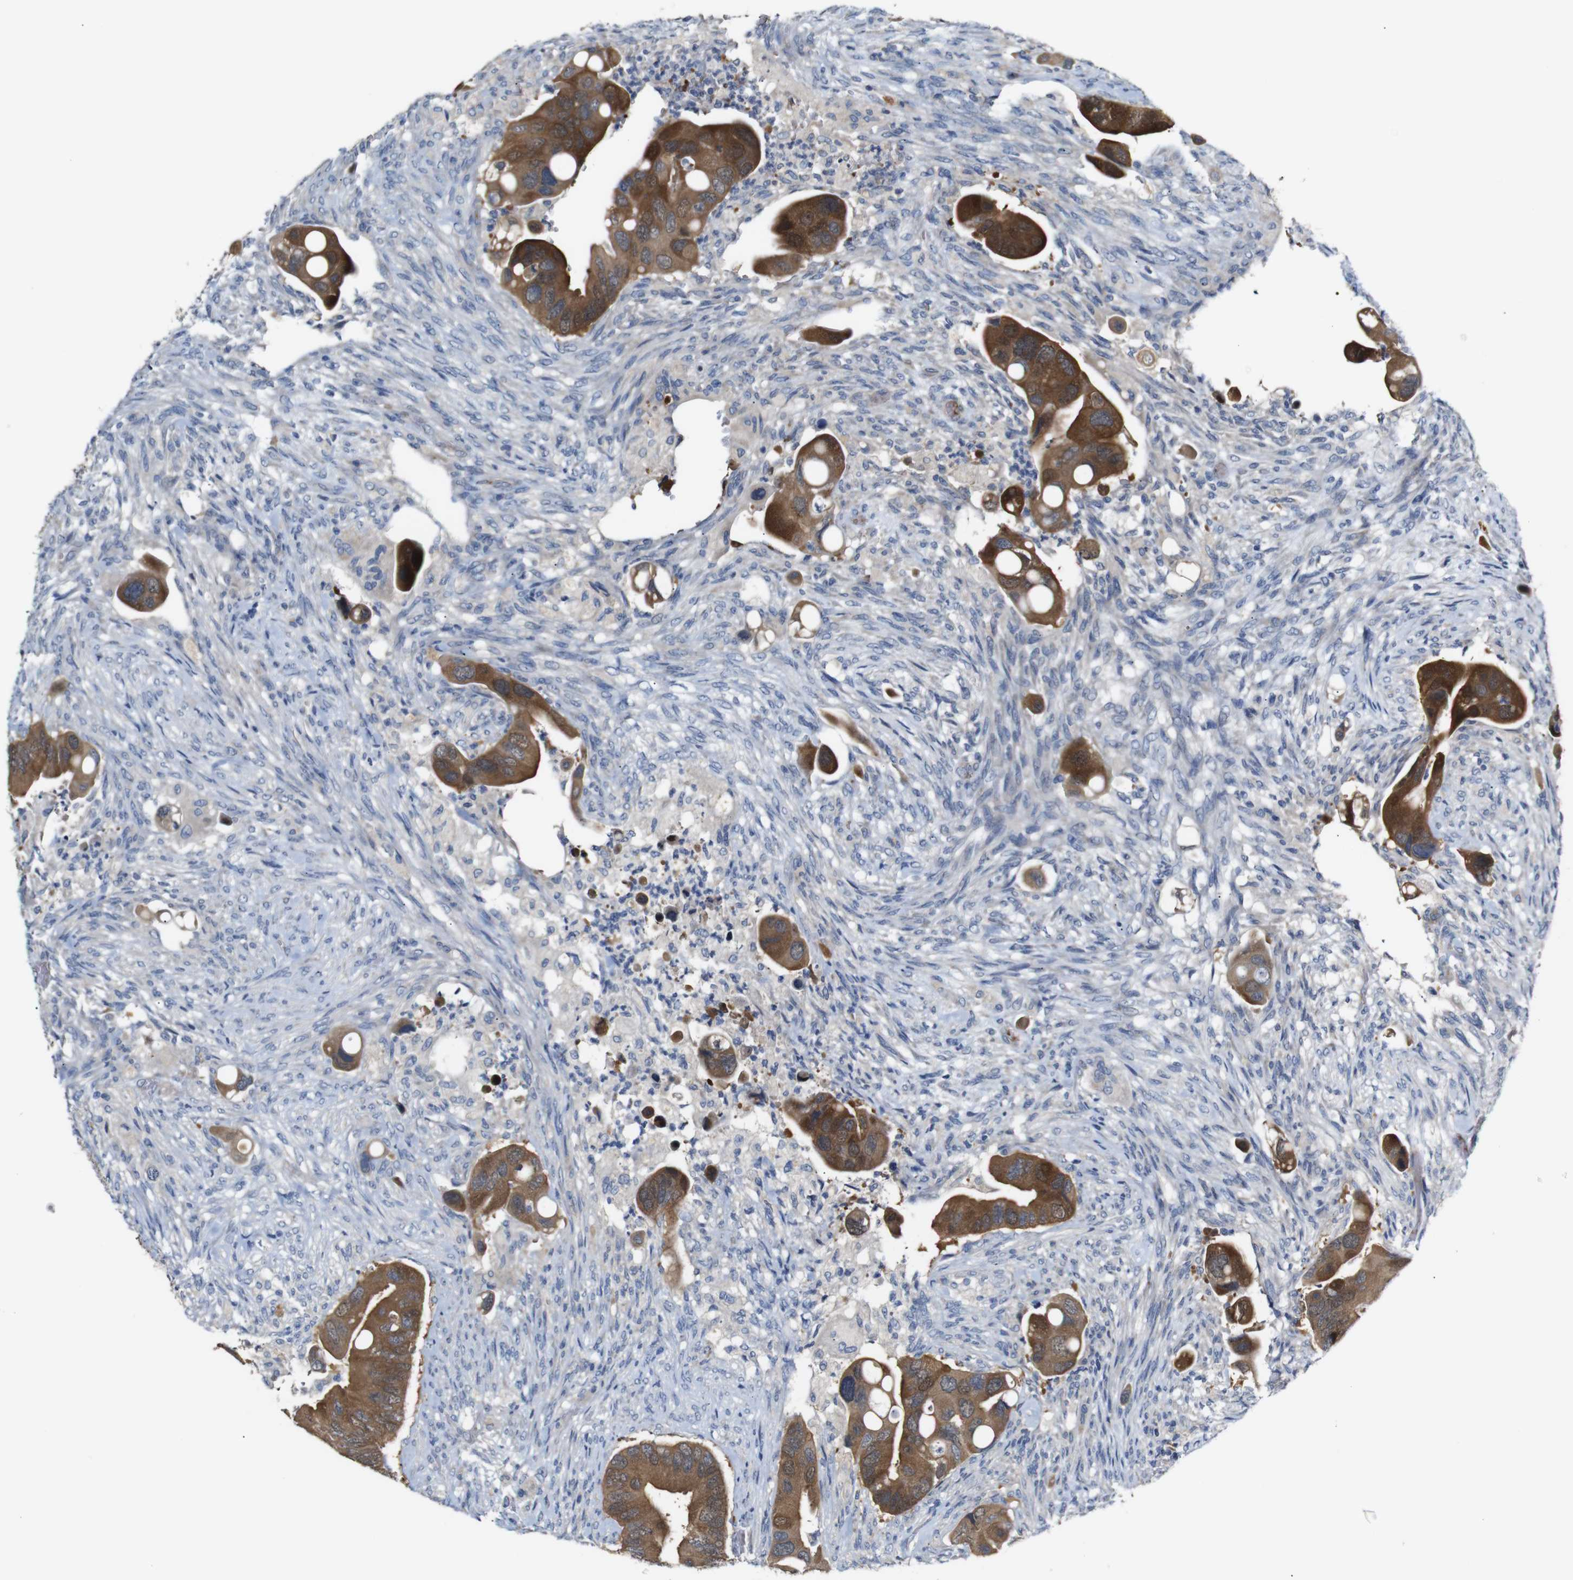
{"staining": {"intensity": "strong", "quantity": ">75%", "location": "cytoplasmic/membranous"}, "tissue": "colorectal cancer", "cell_type": "Tumor cells", "image_type": "cancer", "snomed": [{"axis": "morphology", "description": "Adenocarcinoma, NOS"}, {"axis": "topography", "description": "Rectum"}], "caption": "The image reveals a brown stain indicating the presence of a protein in the cytoplasmic/membranous of tumor cells in colorectal adenocarcinoma.", "gene": "TBC1D32", "patient": {"sex": "female", "age": 57}}